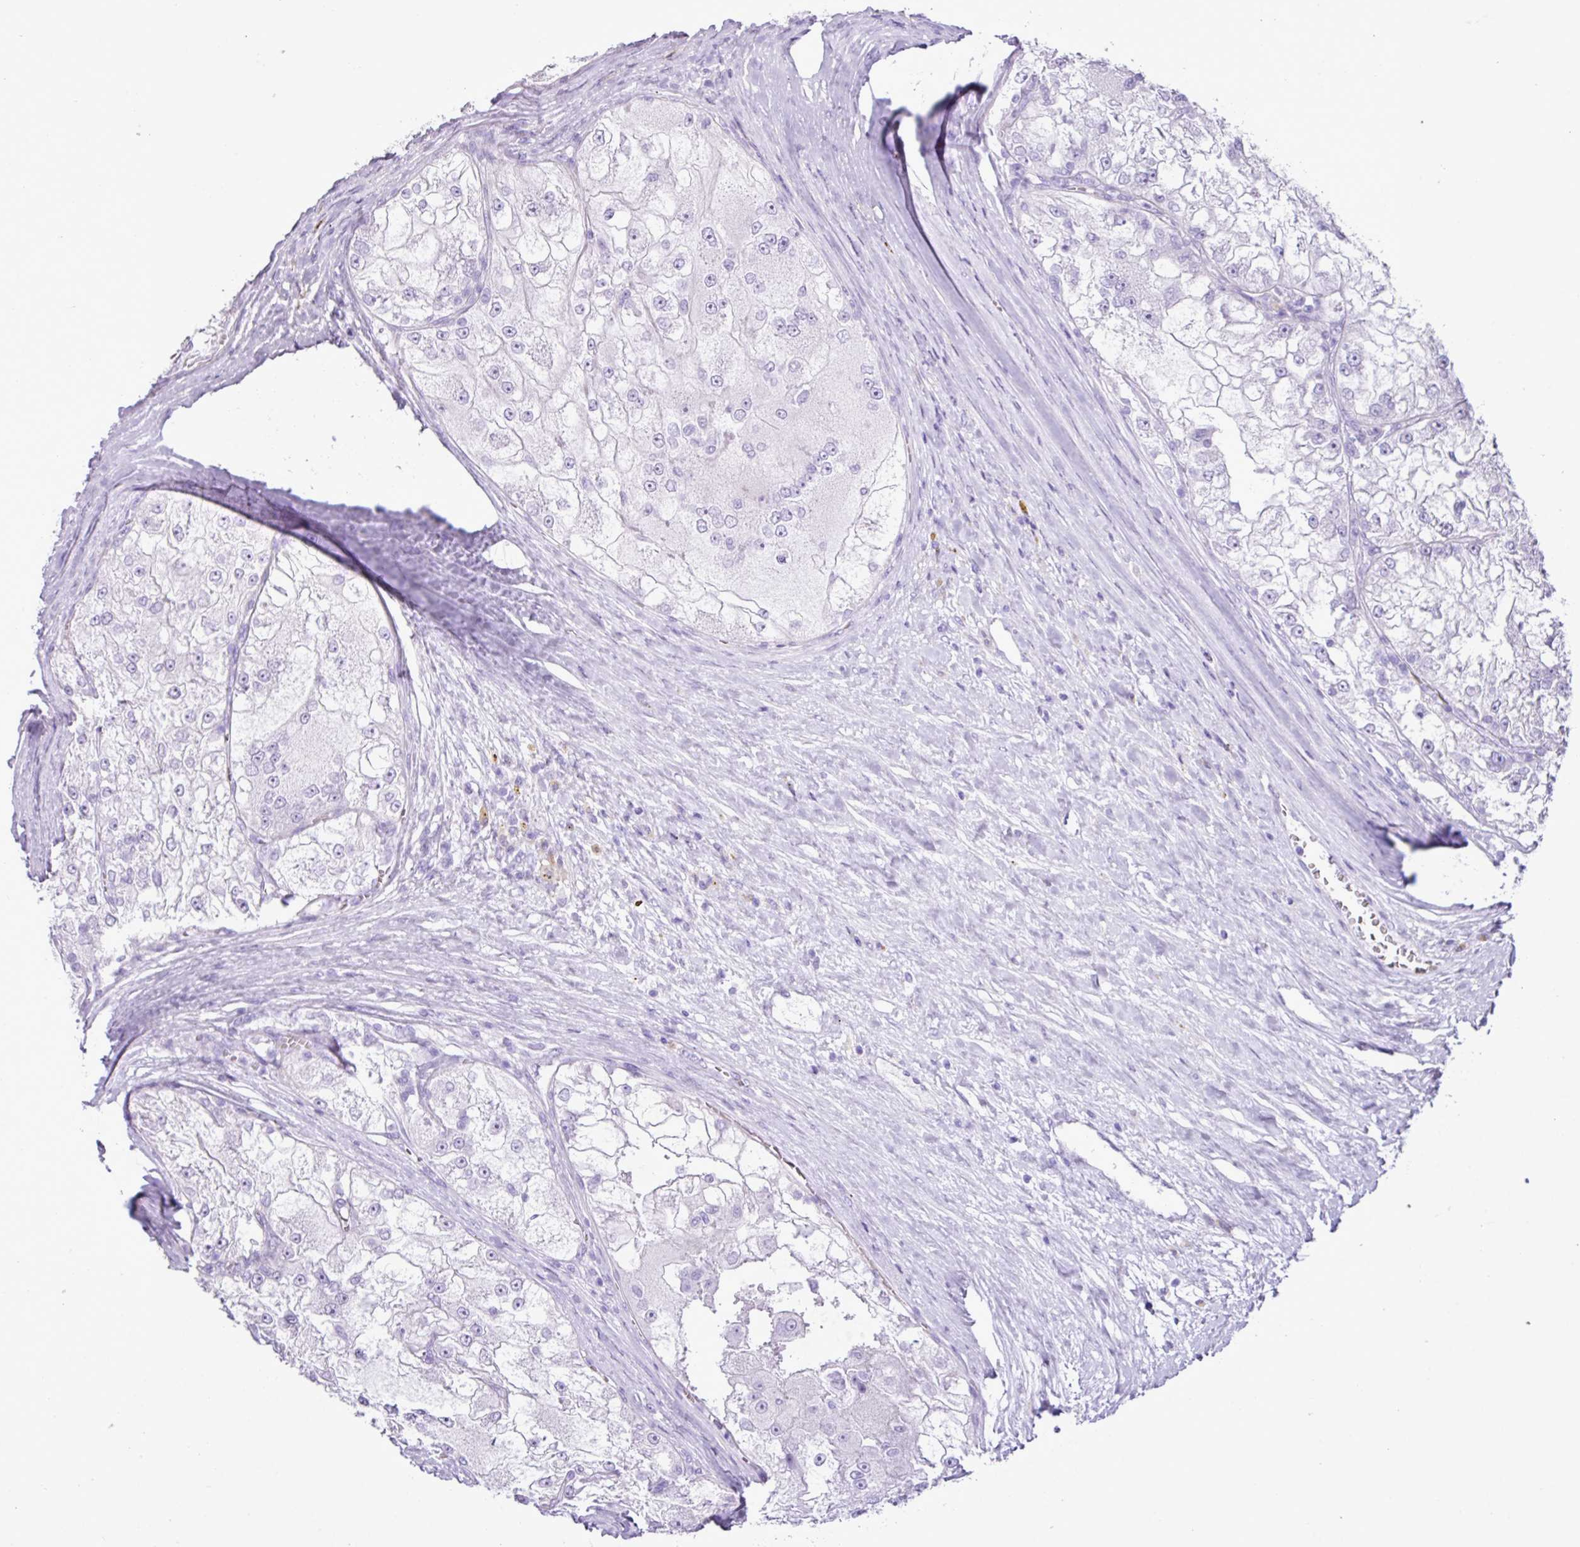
{"staining": {"intensity": "negative", "quantity": "none", "location": "none"}, "tissue": "renal cancer", "cell_type": "Tumor cells", "image_type": "cancer", "snomed": [{"axis": "morphology", "description": "Adenocarcinoma, NOS"}, {"axis": "topography", "description": "Kidney"}], "caption": "There is no significant expression in tumor cells of adenocarcinoma (renal). (DAB immunohistochemistry visualized using brightfield microscopy, high magnification).", "gene": "ZSCAN5A", "patient": {"sex": "female", "age": 72}}